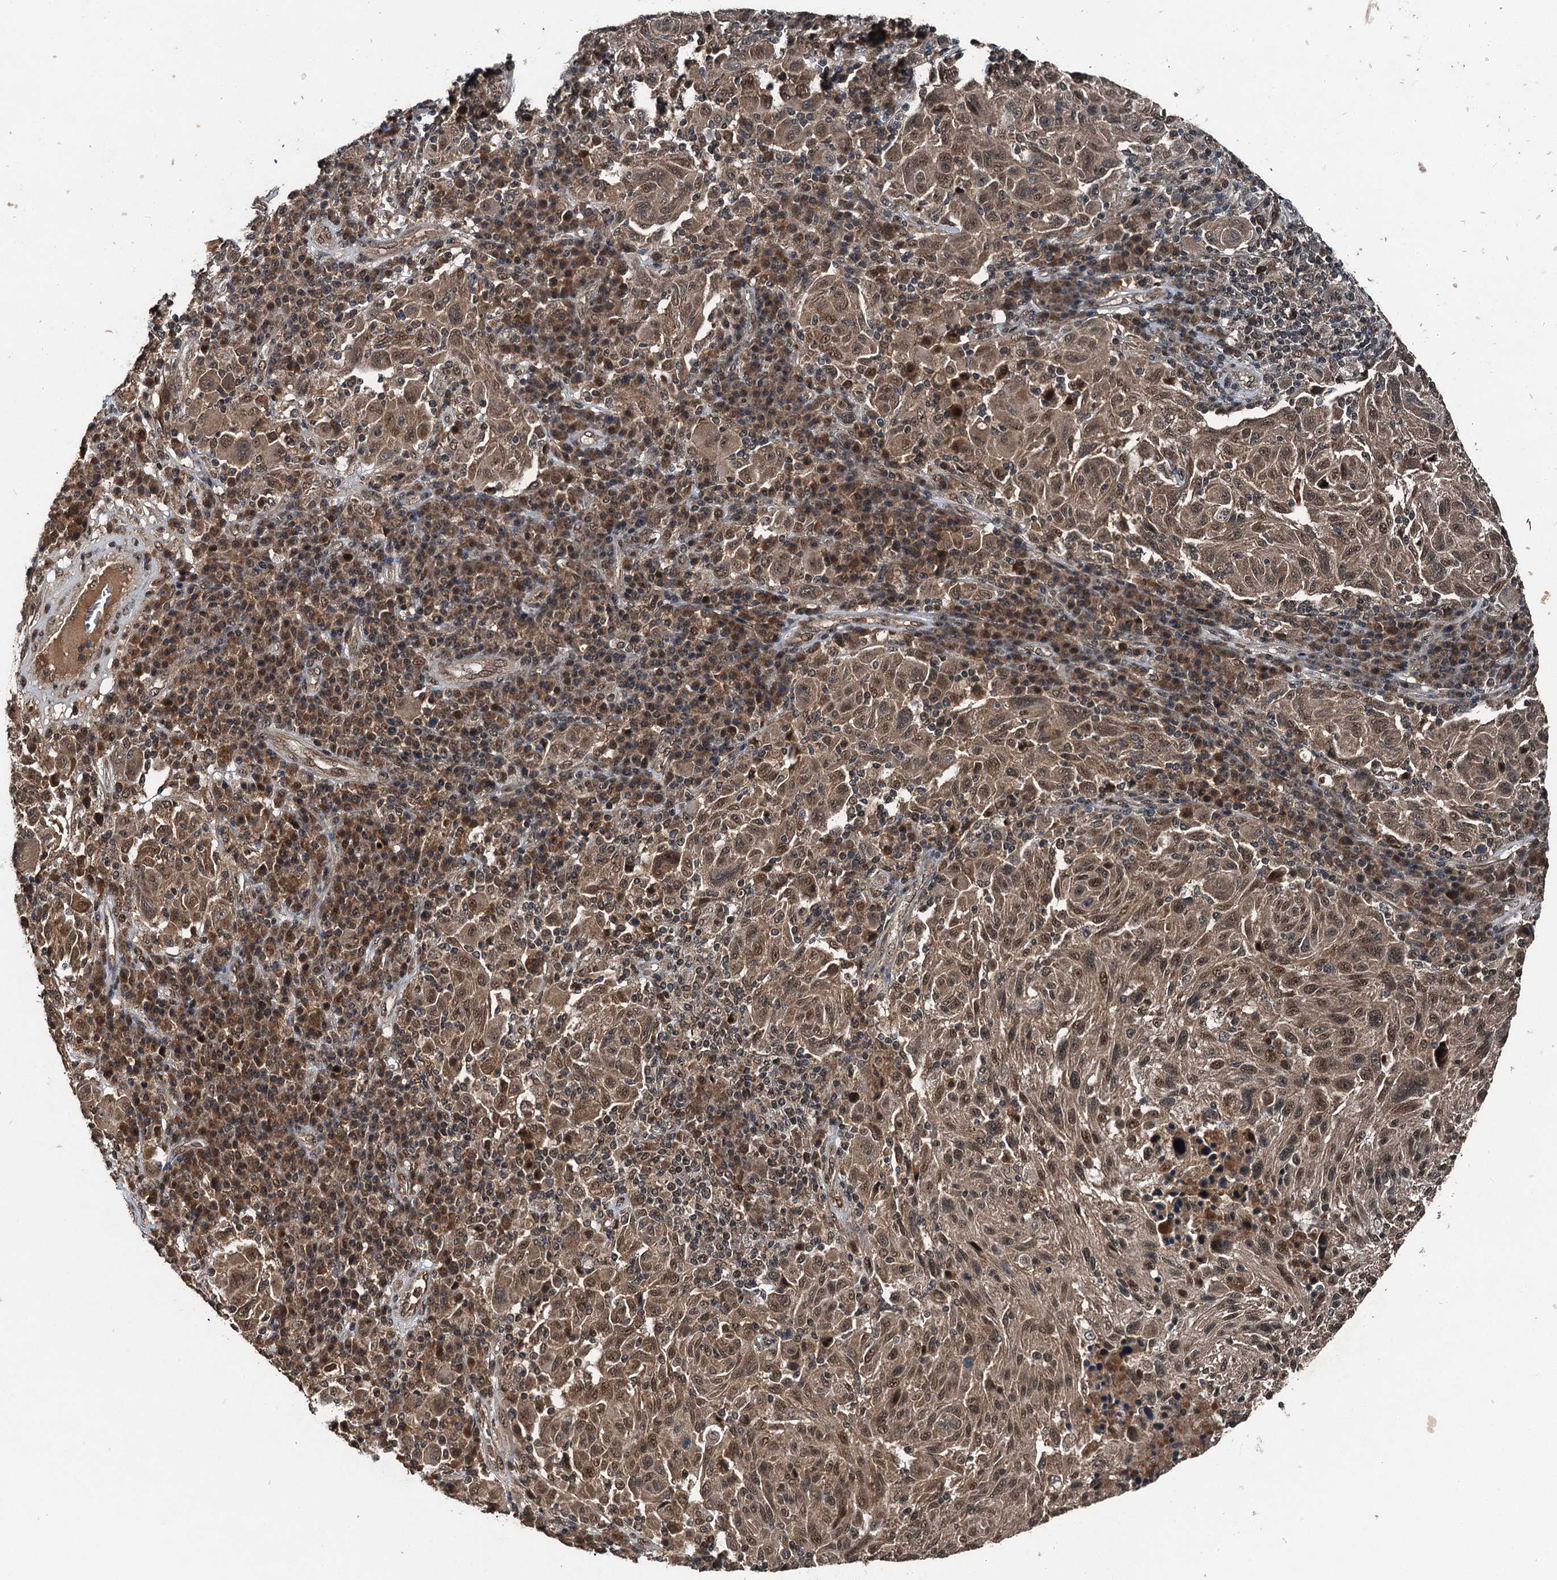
{"staining": {"intensity": "moderate", "quantity": ">75%", "location": "cytoplasmic/membranous,nuclear"}, "tissue": "melanoma", "cell_type": "Tumor cells", "image_type": "cancer", "snomed": [{"axis": "morphology", "description": "Malignant melanoma, NOS"}, {"axis": "topography", "description": "Skin"}], "caption": "Immunohistochemistry of human melanoma displays medium levels of moderate cytoplasmic/membranous and nuclear positivity in about >75% of tumor cells.", "gene": "UBXN6", "patient": {"sex": "male", "age": 53}}